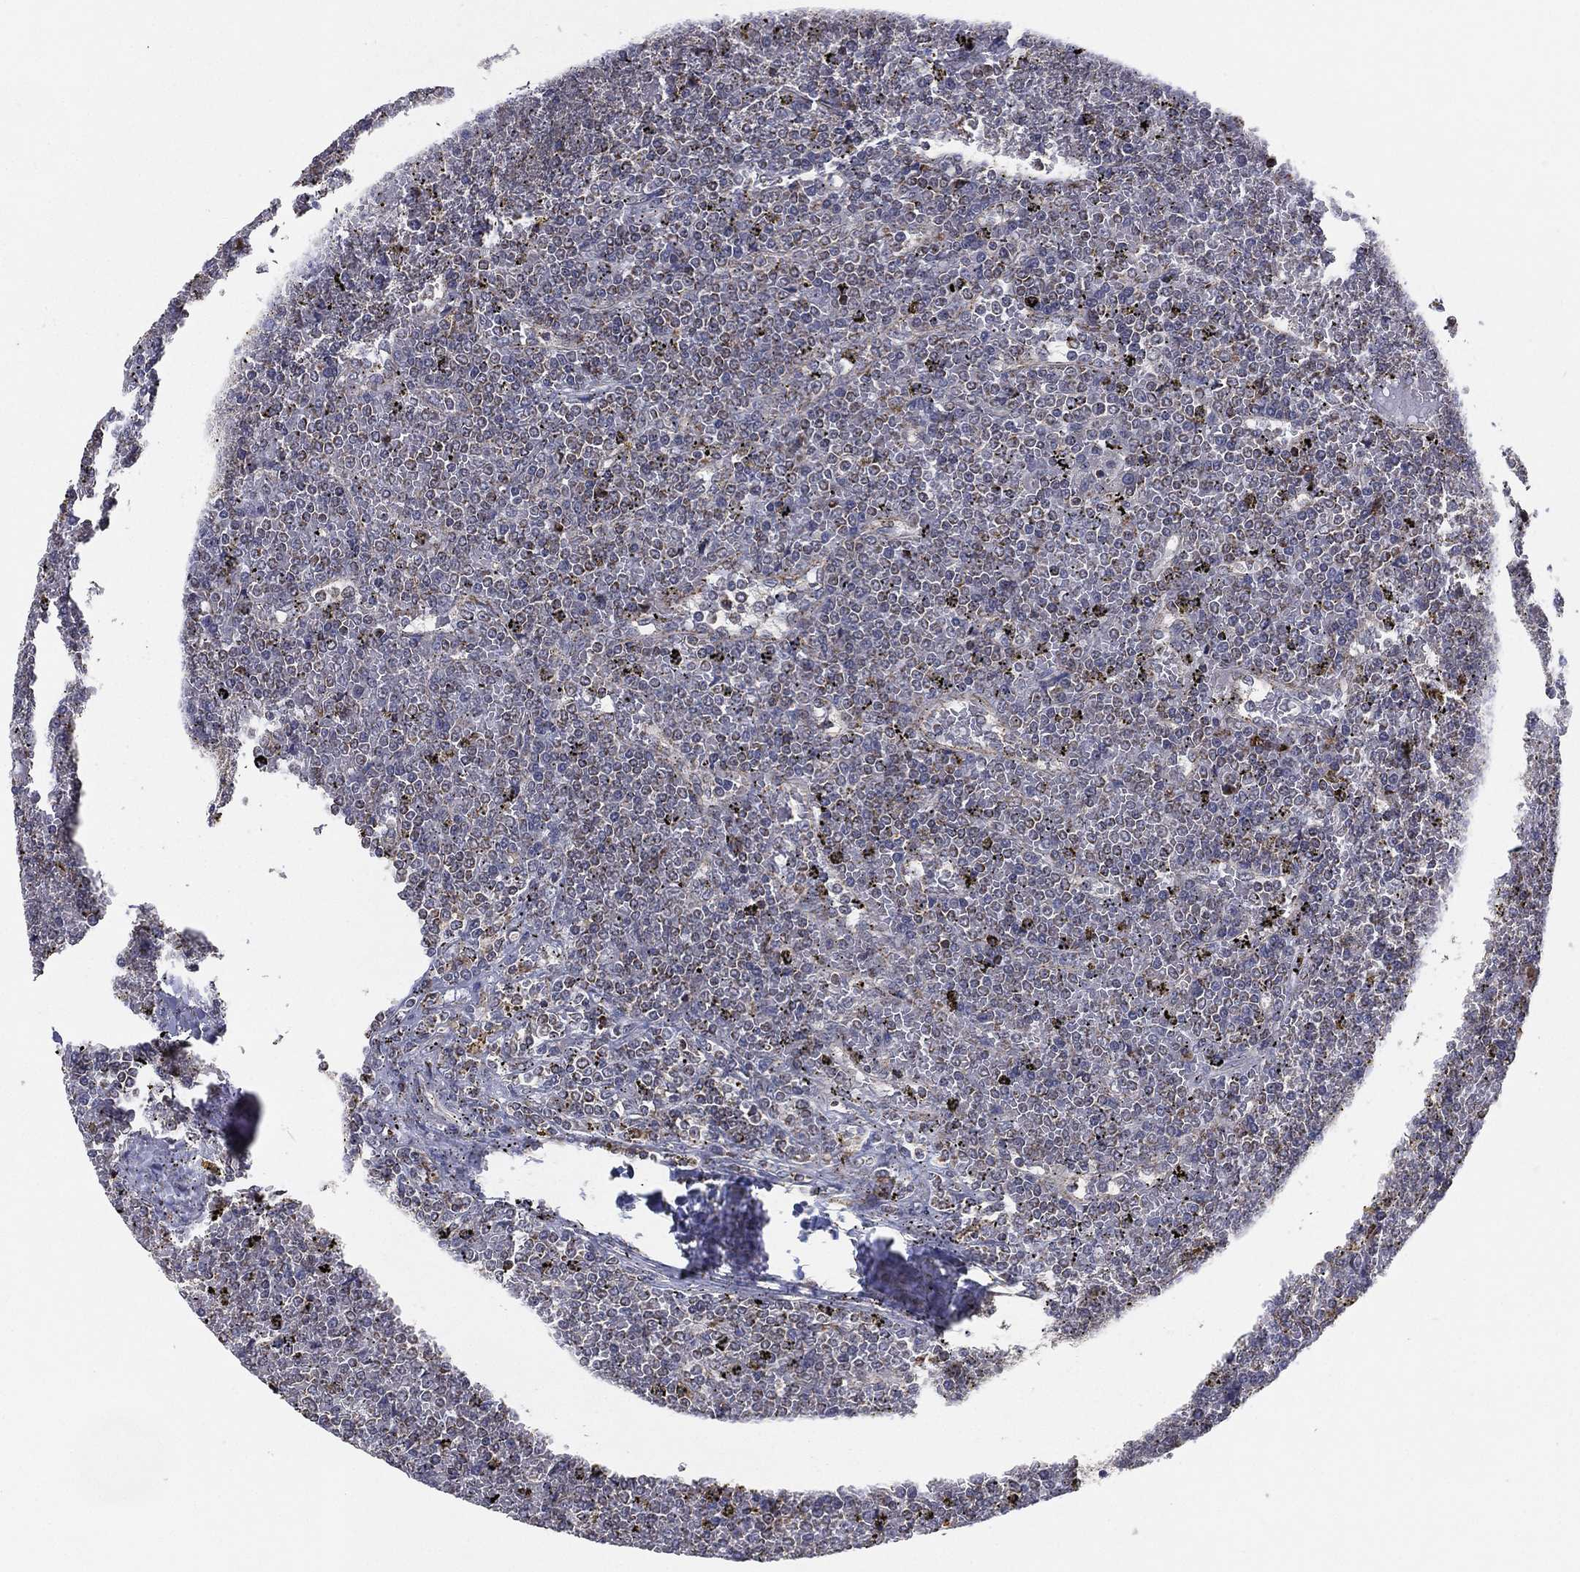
{"staining": {"intensity": "negative", "quantity": "none", "location": "none"}, "tissue": "lymphoma", "cell_type": "Tumor cells", "image_type": "cancer", "snomed": [{"axis": "morphology", "description": "Malignant lymphoma, non-Hodgkin's type, Low grade"}, {"axis": "topography", "description": "Spleen"}], "caption": "This is a histopathology image of immunohistochemistry staining of lymphoma, which shows no positivity in tumor cells.", "gene": "PSMG4", "patient": {"sex": "female", "age": 19}}